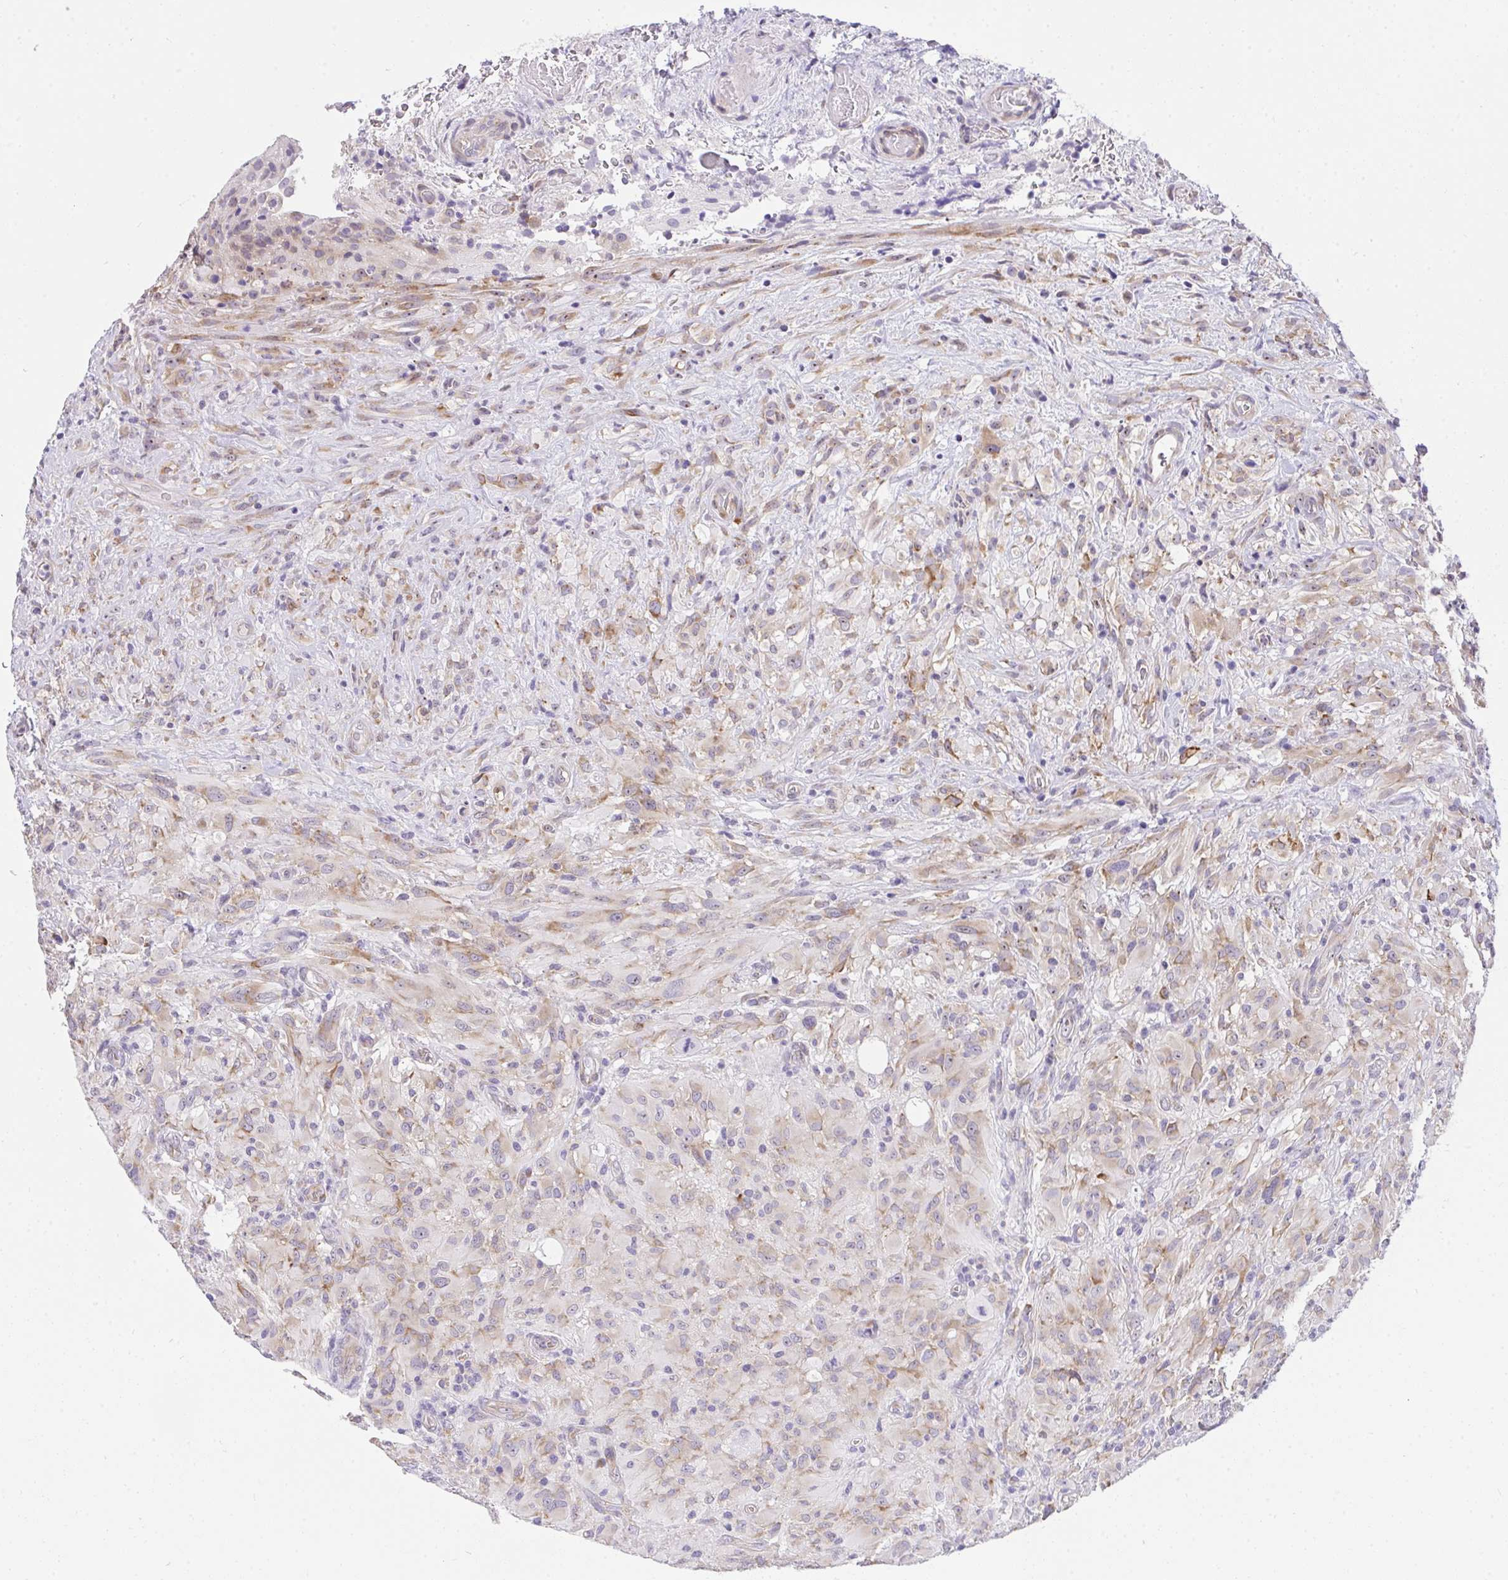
{"staining": {"intensity": "weak", "quantity": "<25%", "location": "cytoplasmic/membranous"}, "tissue": "glioma", "cell_type": "Tumor cells", "image_type": "cancer", "snomed": [{"axis": "morphology", "description": "Glioma, malignant, High grade"}, {"axis": "topography", "description": "Brain"}], "caption": "Human glioma stained for a protein using immunohistochemistry exhibits no expression in tumor cells.", "gene": "VGLL3", "patient": {"sex": "male", "age": 71}}